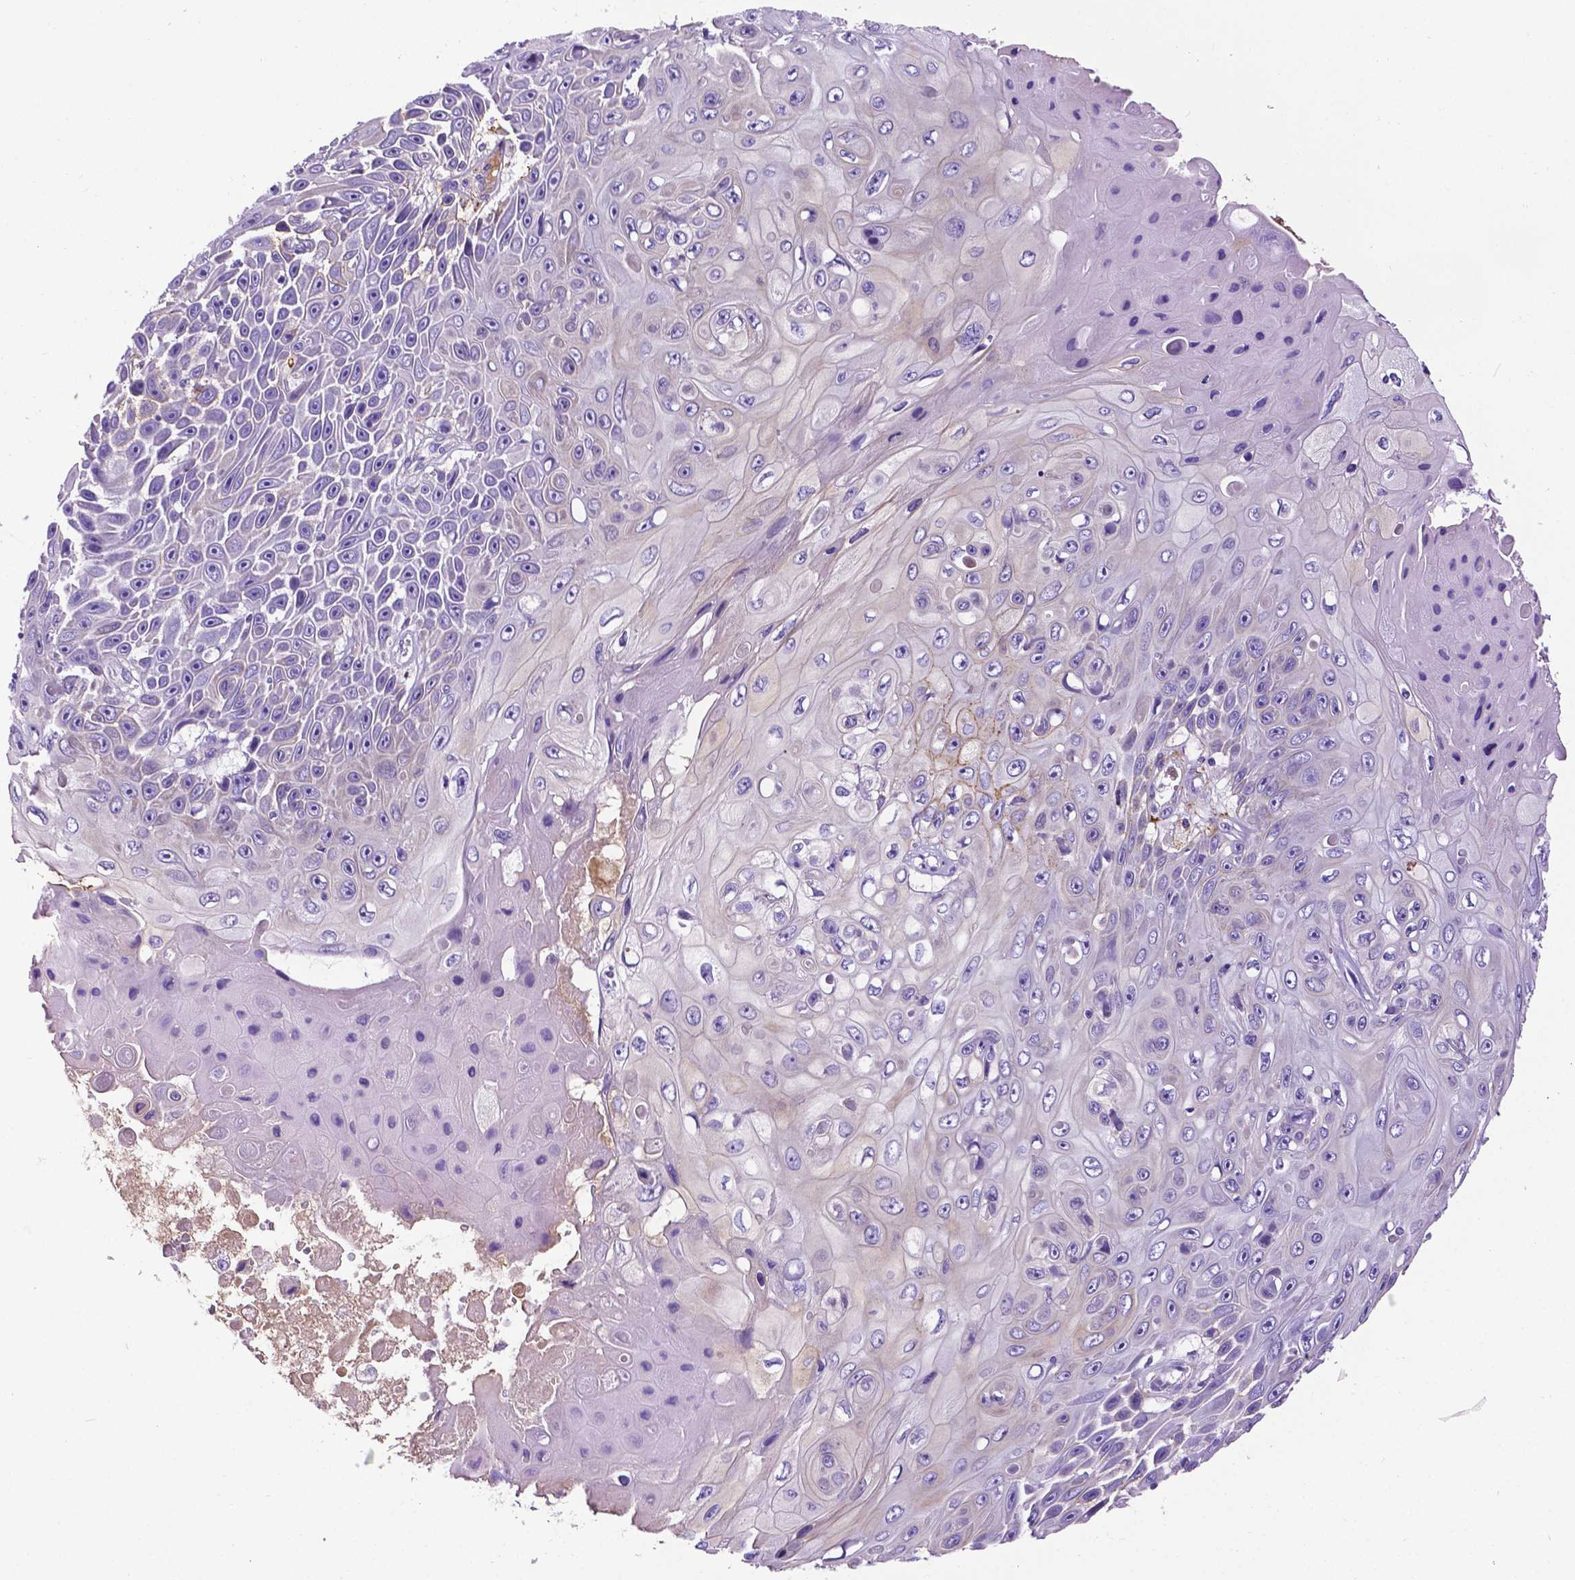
{"staining": {"intensity": "negative", "quantity": "none", "location": "none"}, "tissue": "skin cancer", "cell_type": "Tumor cells", "image_type": "cancer", "snomed": [{"axis": "morphology", "description": "Squamous cell carcinoma, NOS"}, {"axis": "topography", "description": "Skin"}], "caption": "A micrograph of human skin cancer (squamous cell carcinoma) is negative for staining in tumor cells.", "gene": "APOE", "patient": {"sex": "male", "age": 82}}